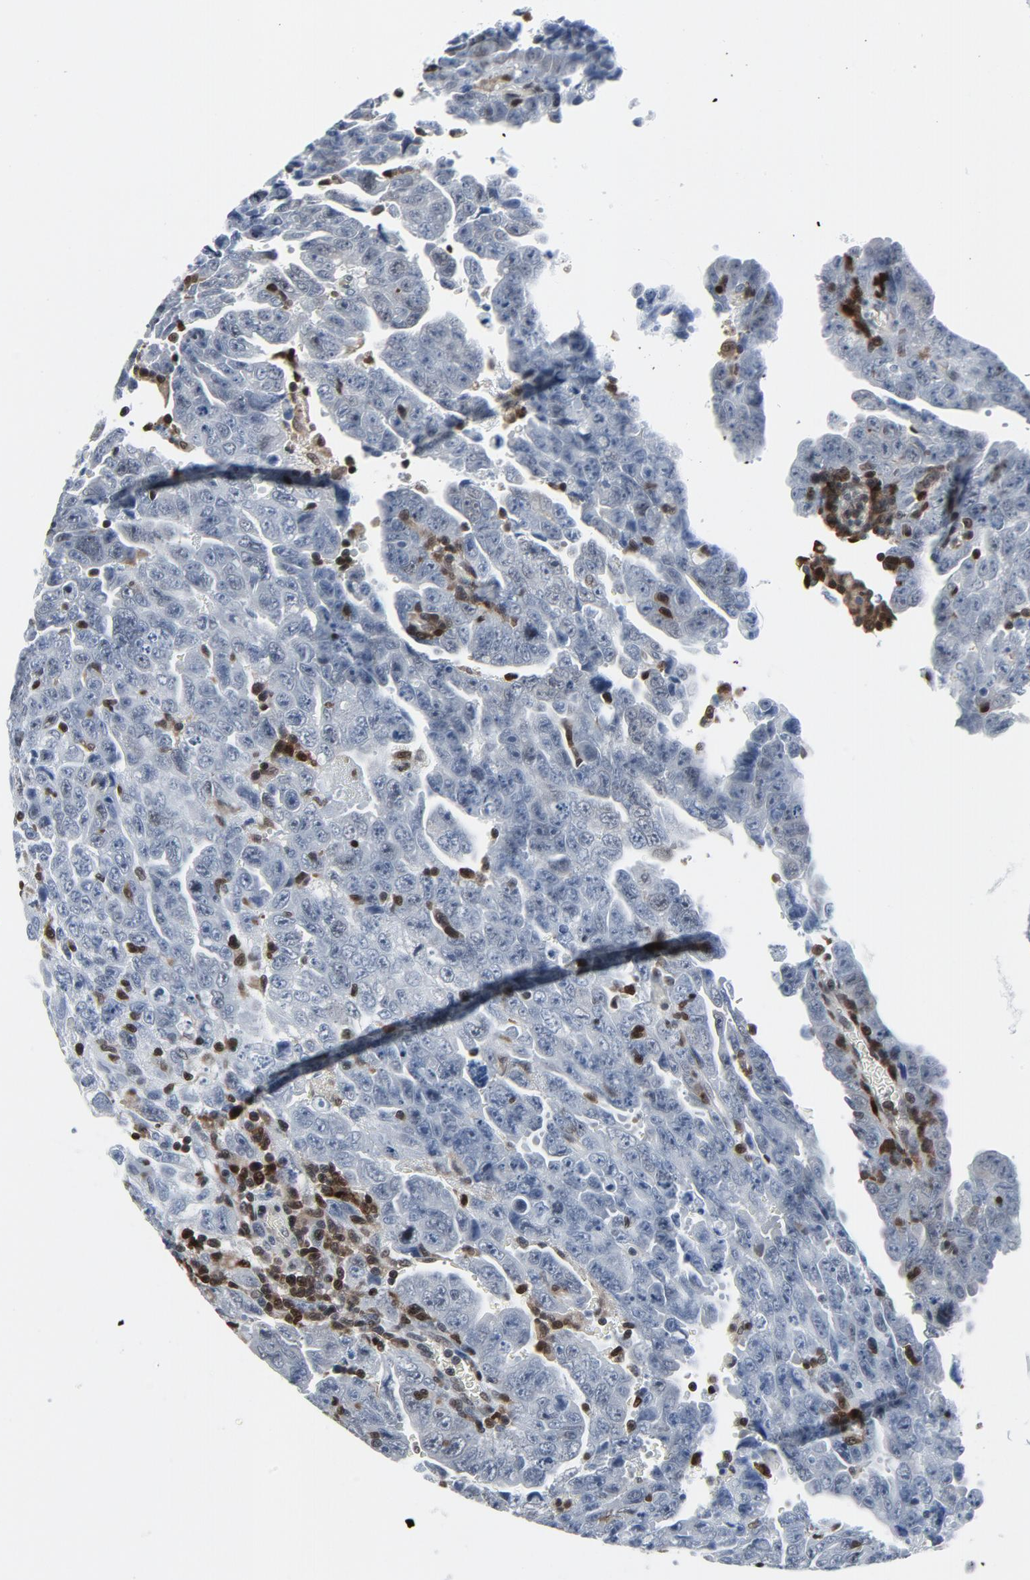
{"staining": {"intensity": "negative", "quantity": "none", "location": "none"}, "tissue": "testis cancer", "cell_type": "Tumor cells", "image_type": "cancer", "snomed": [{"axis": "morphology", "description": "Carcinoma, Embryonal, NOS"}, {"axis": "topography", "description": "Testis"}], "caption": "IHC of human testis cancer shows no staining in tumor cells.", "gene": "STAT5A", "patient": {"sex": "male", "age": 28}}